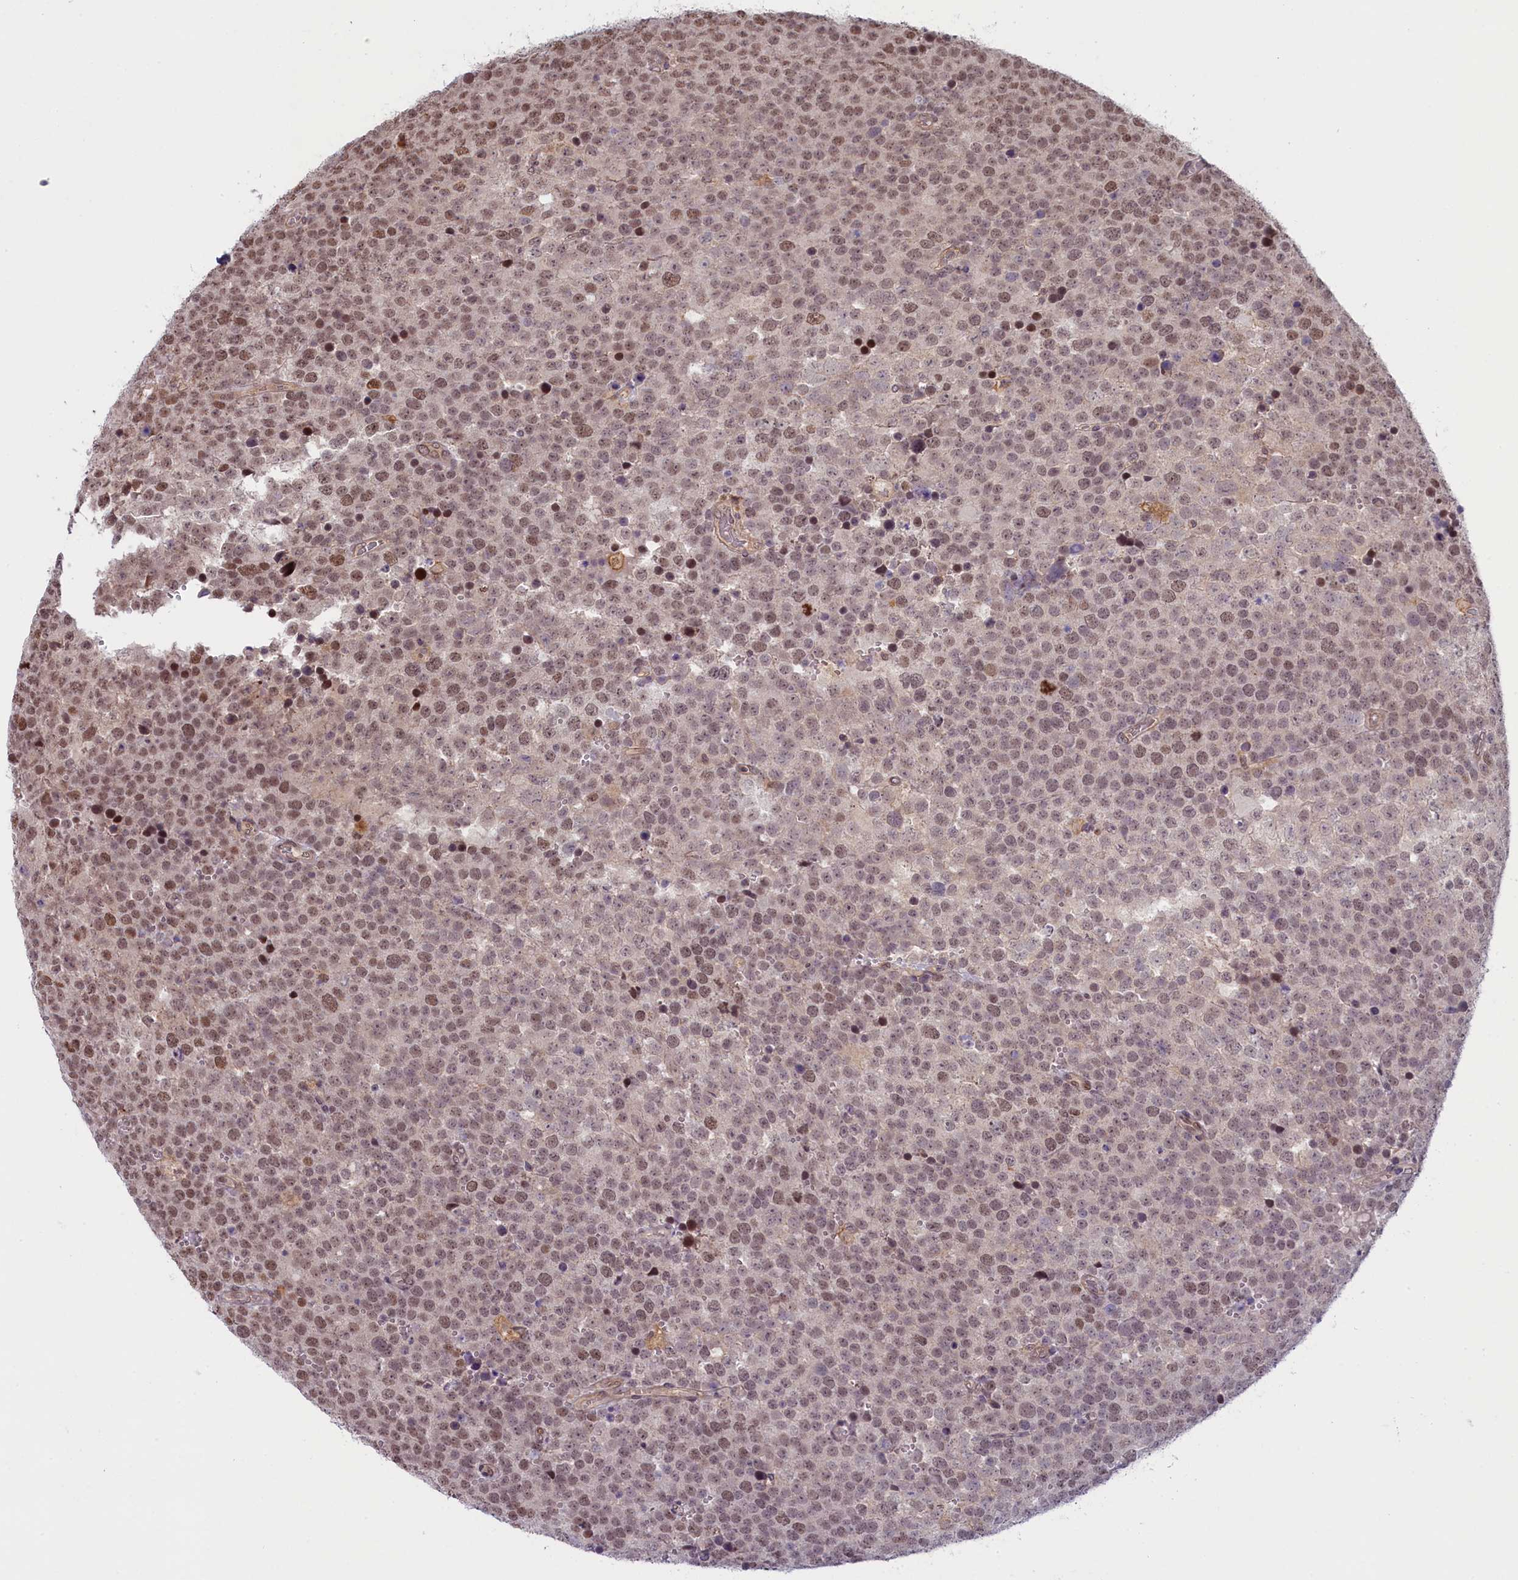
{"staining": {"intensity": "moderate", "quantity": ">75%", "location": "nuclear"}, "tissue": "testis cancer", "cell_type": "Tumor cells", "image_type": "cancer", "snomed": [{"axis": "morphology", "description": "Seminoma, NOS"}, {"axis": "topography", "description": "Testis"}], "caption": "Testis cancer (seminoma) stained with a protein marker shows moderate staining in tumor cells.", "gene": "FCHO1", "patient": {"sex": "male", "age": 71}}